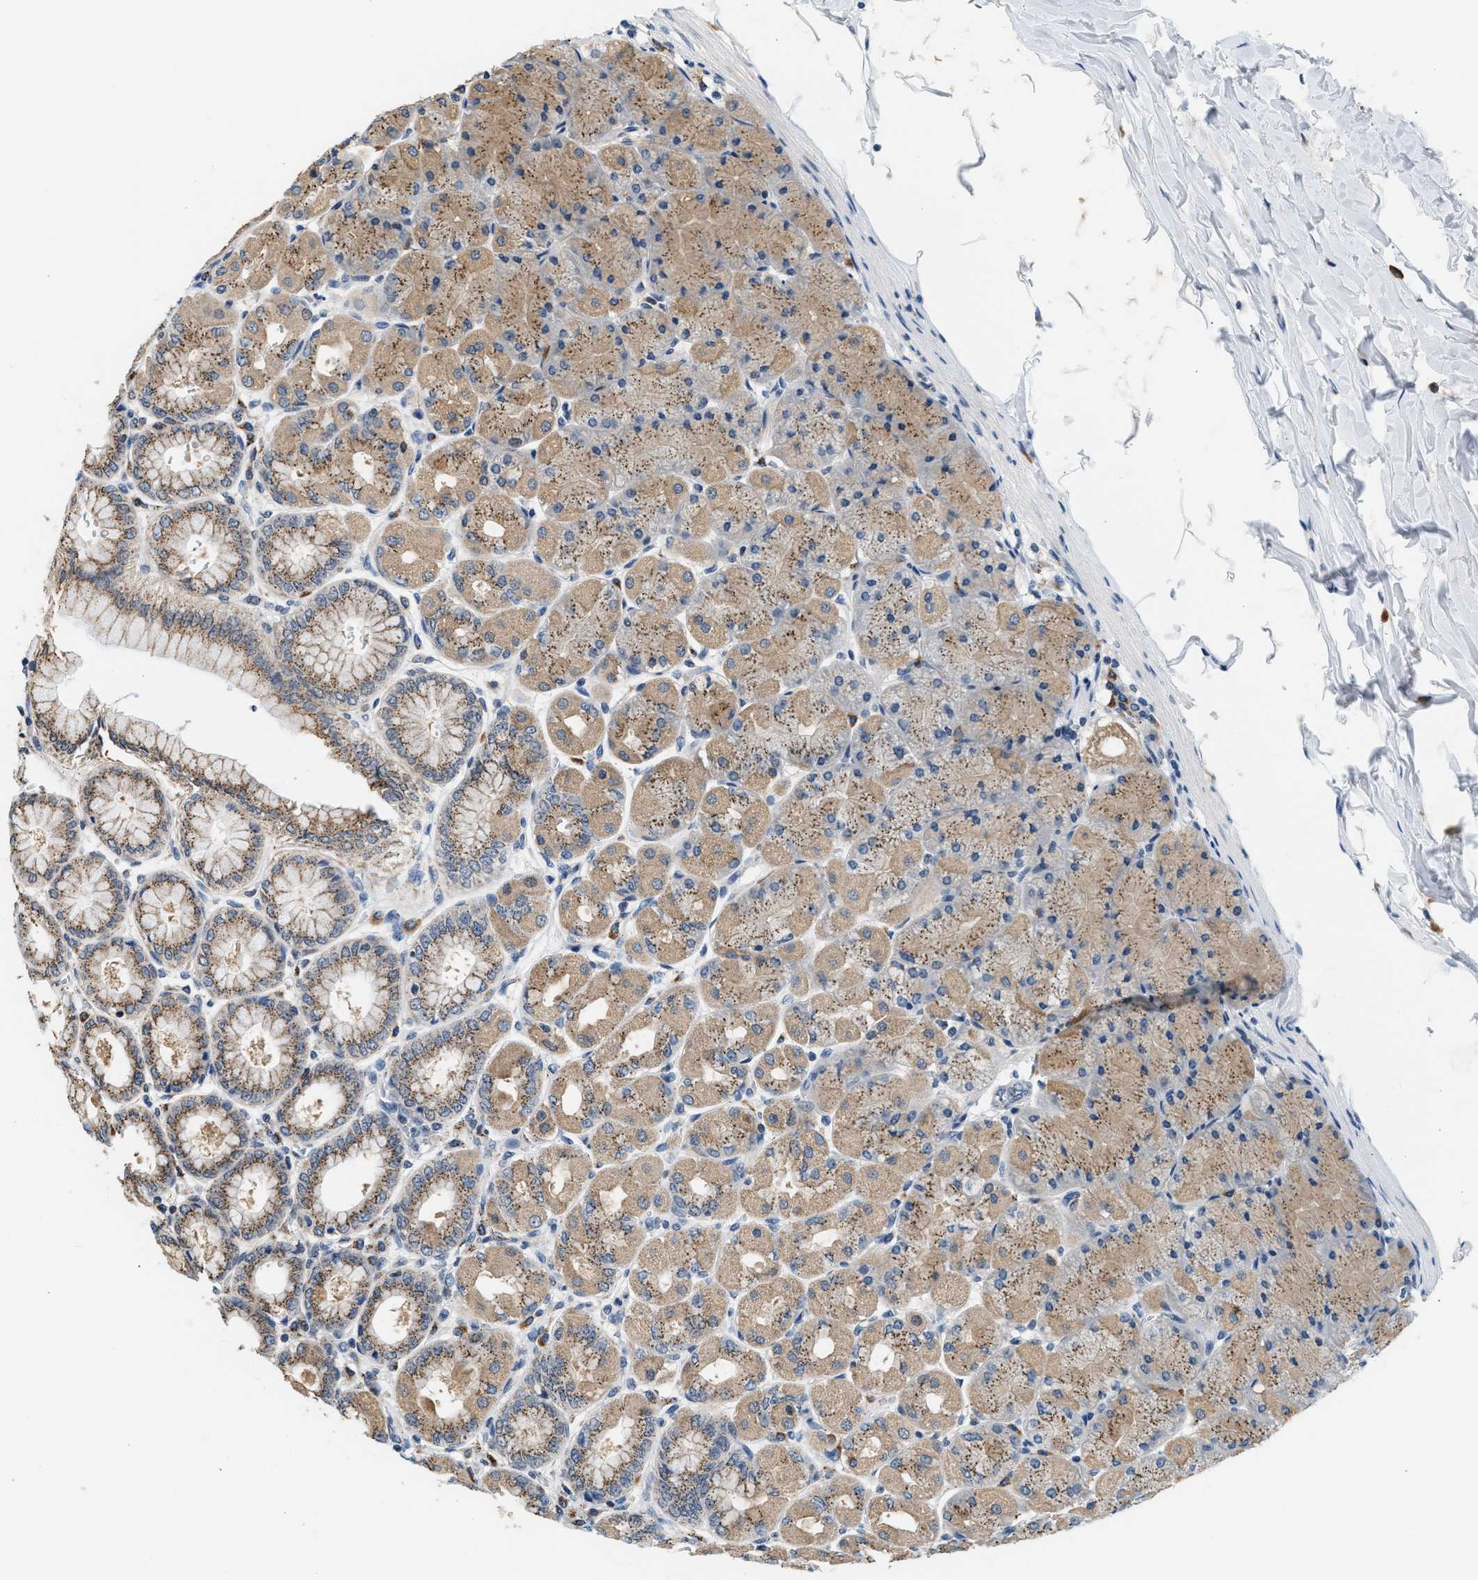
{"staining": {"intensity": "moderate", "quantity": ">75%", "location": "cytoplasmic/membranous"}, "tissue": "stomach", "cell_type": "Glandular cells", "image_type": "normal", "snomed": [{"axis": "morphology", "description": "Normal tissue, NOS"}, {"axis": "topography", "description": "Stomach, upper"}], "caption": "An IHC micrograph of normal tissue is shown. Protein staining in brown shows moderate cytoplasmic/membranous positivity in stomach within glandular cells. Immunohistochemistry stains the protein of interest in brown and the nuclei are stained blue.", "gene": "KCNMB2", "patient": {"sex": "female", "age": 56}}